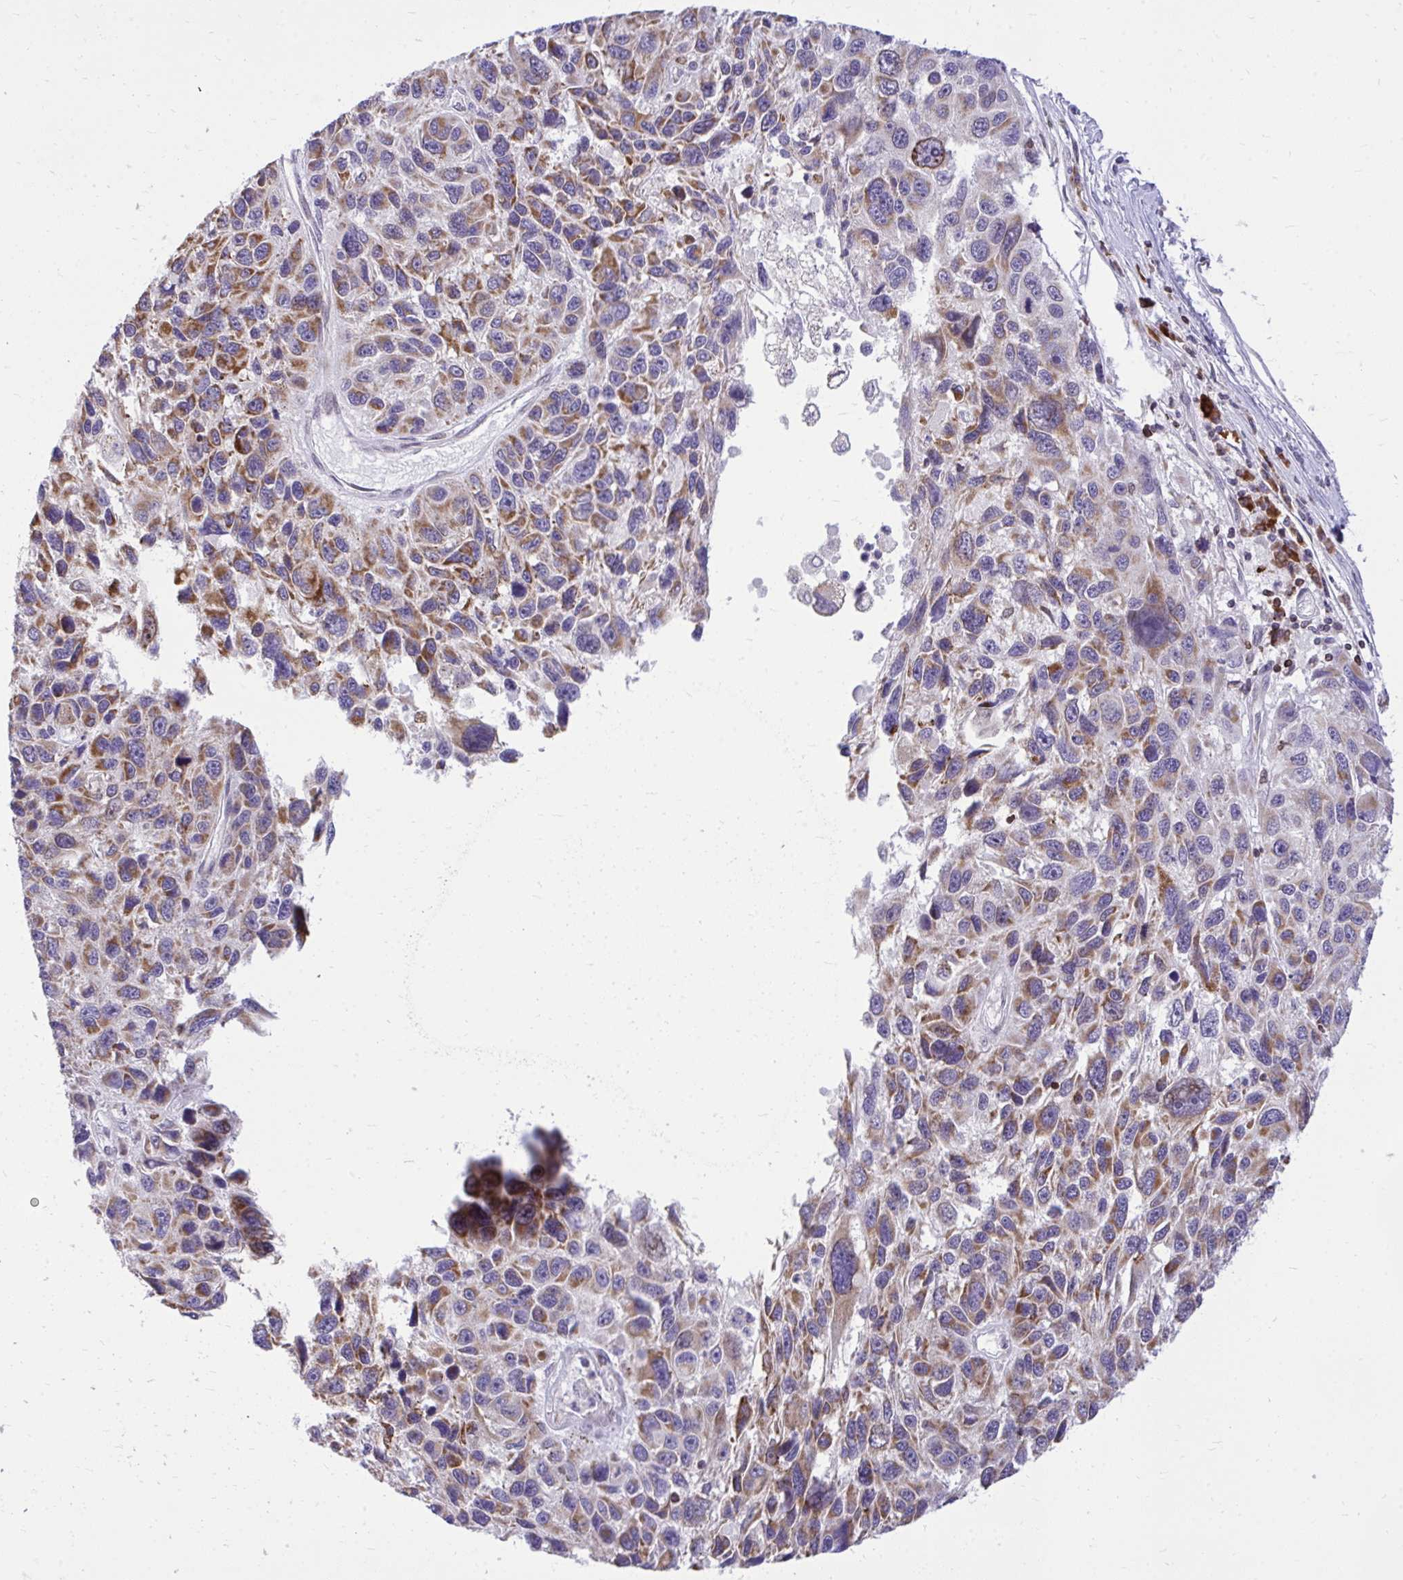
{"staining": {"intensity": "moderate", "quantity": "25%-75%", "location": "cytoplasmic/membranous"}, "tissue": "melanoma", "cell_type": "Tumor cells", "image_type": "cancer", "snomed": [{"axis": "morphology", "description": "Malignant melanoma, NOS"}, {"axis": "topography", "description": "Skin"}], "caption": "Protein staining exhibits moderate cytoplasmic/membranous staining in approximately 25%-75% of tumor cells in malignant melanoma.", "gene": "RPS6KA2", "patient": {"sex": "male", "age": 53}}